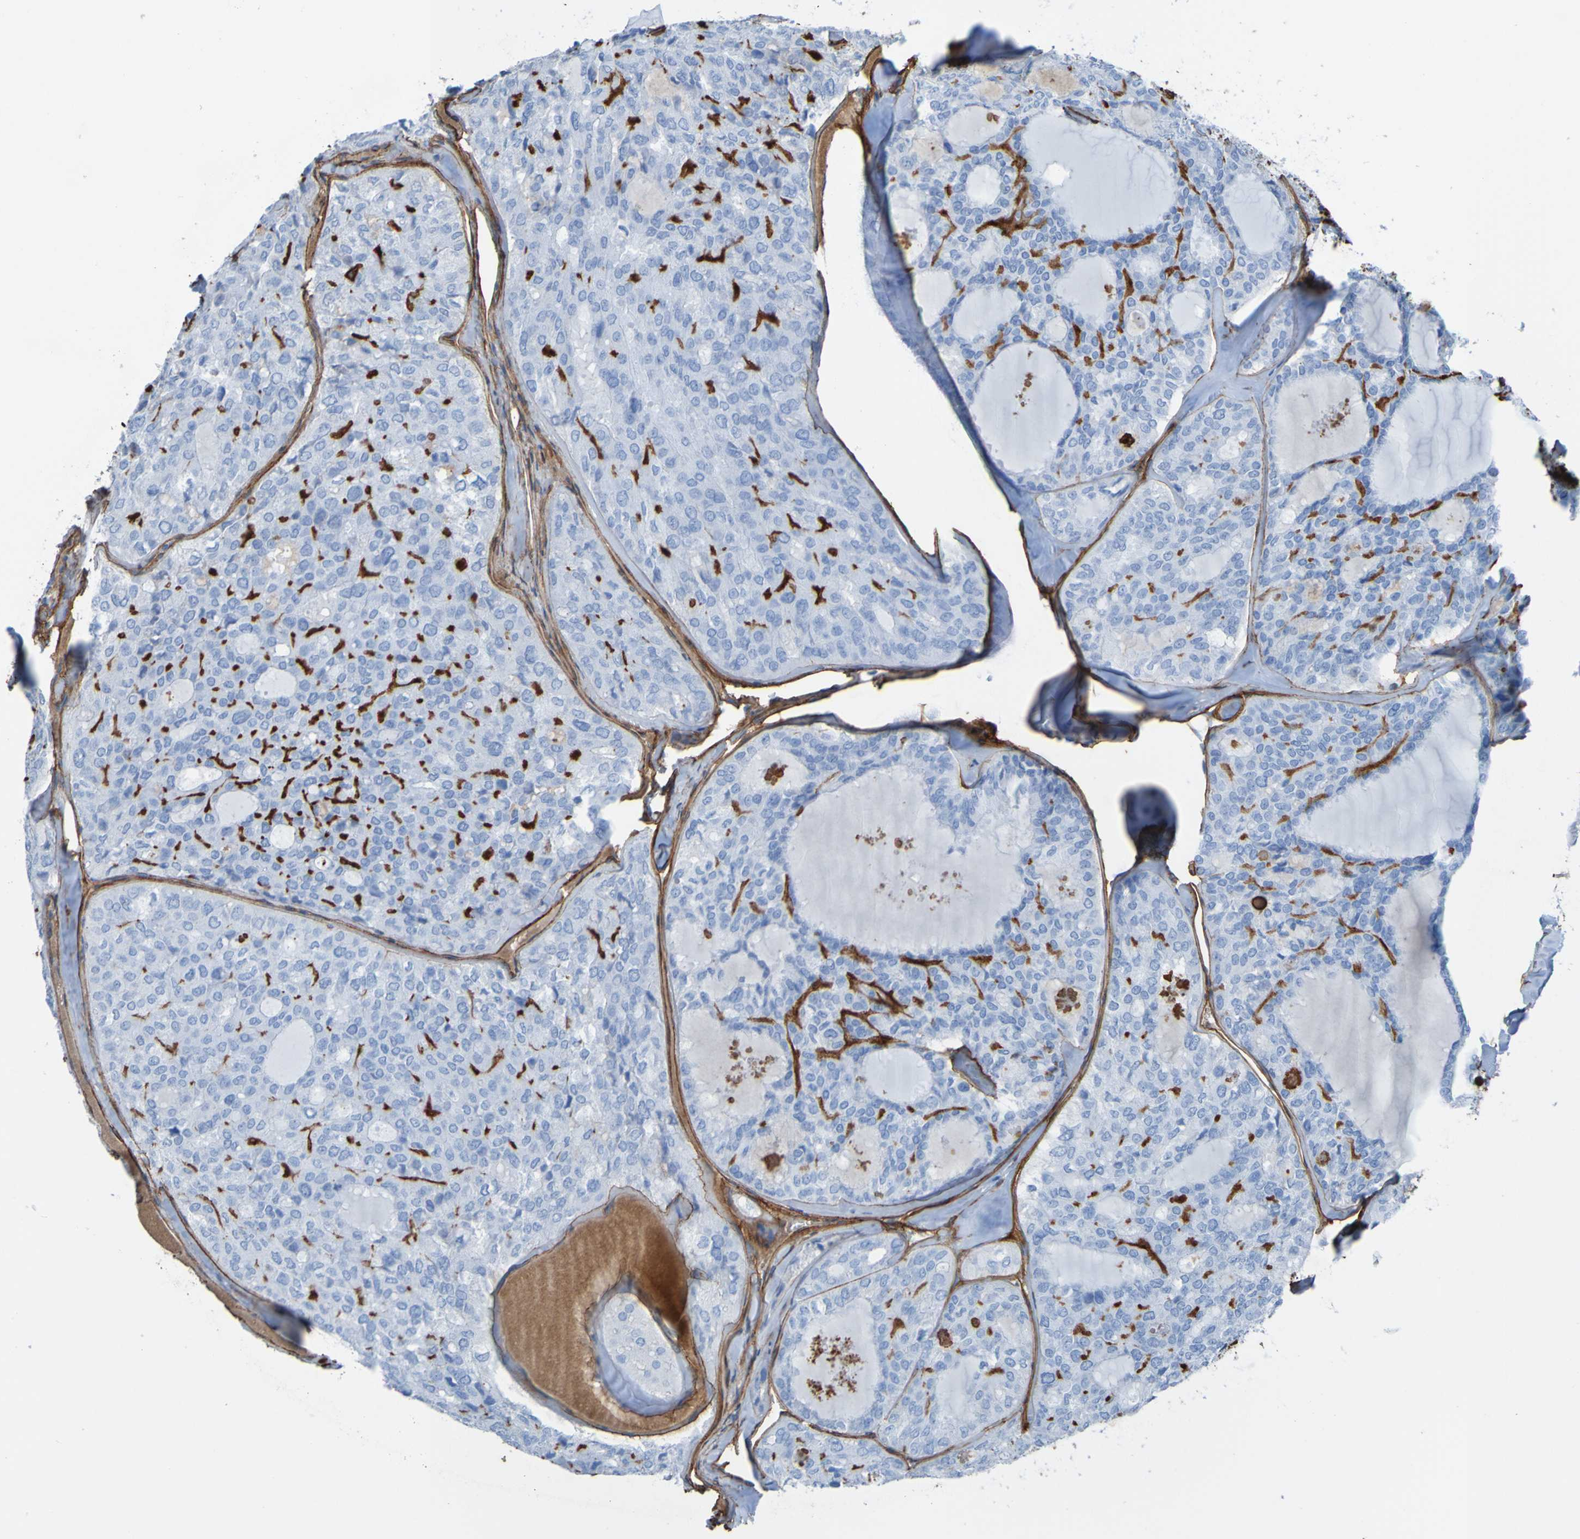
{"staining": {"intensity": "negative", "quantity": "none", "location": "none"}, "tissue": "thyroid cancer", "cell_type": "Tumor cells", "image_type": "cancer", "snomed": [{"axis": "morphology", "description": "Follicular adenoma carcinoma, NOS"}, {"axis": "topography", "description": "Thyroid gland"}], "caption": "Human follicular adenoma carcinoma (thyroid) stained for a protein using IHC displays no expression in tumor cells.", "gene": "COL4A2", "patient": {"sex": "male", "age": 75}}